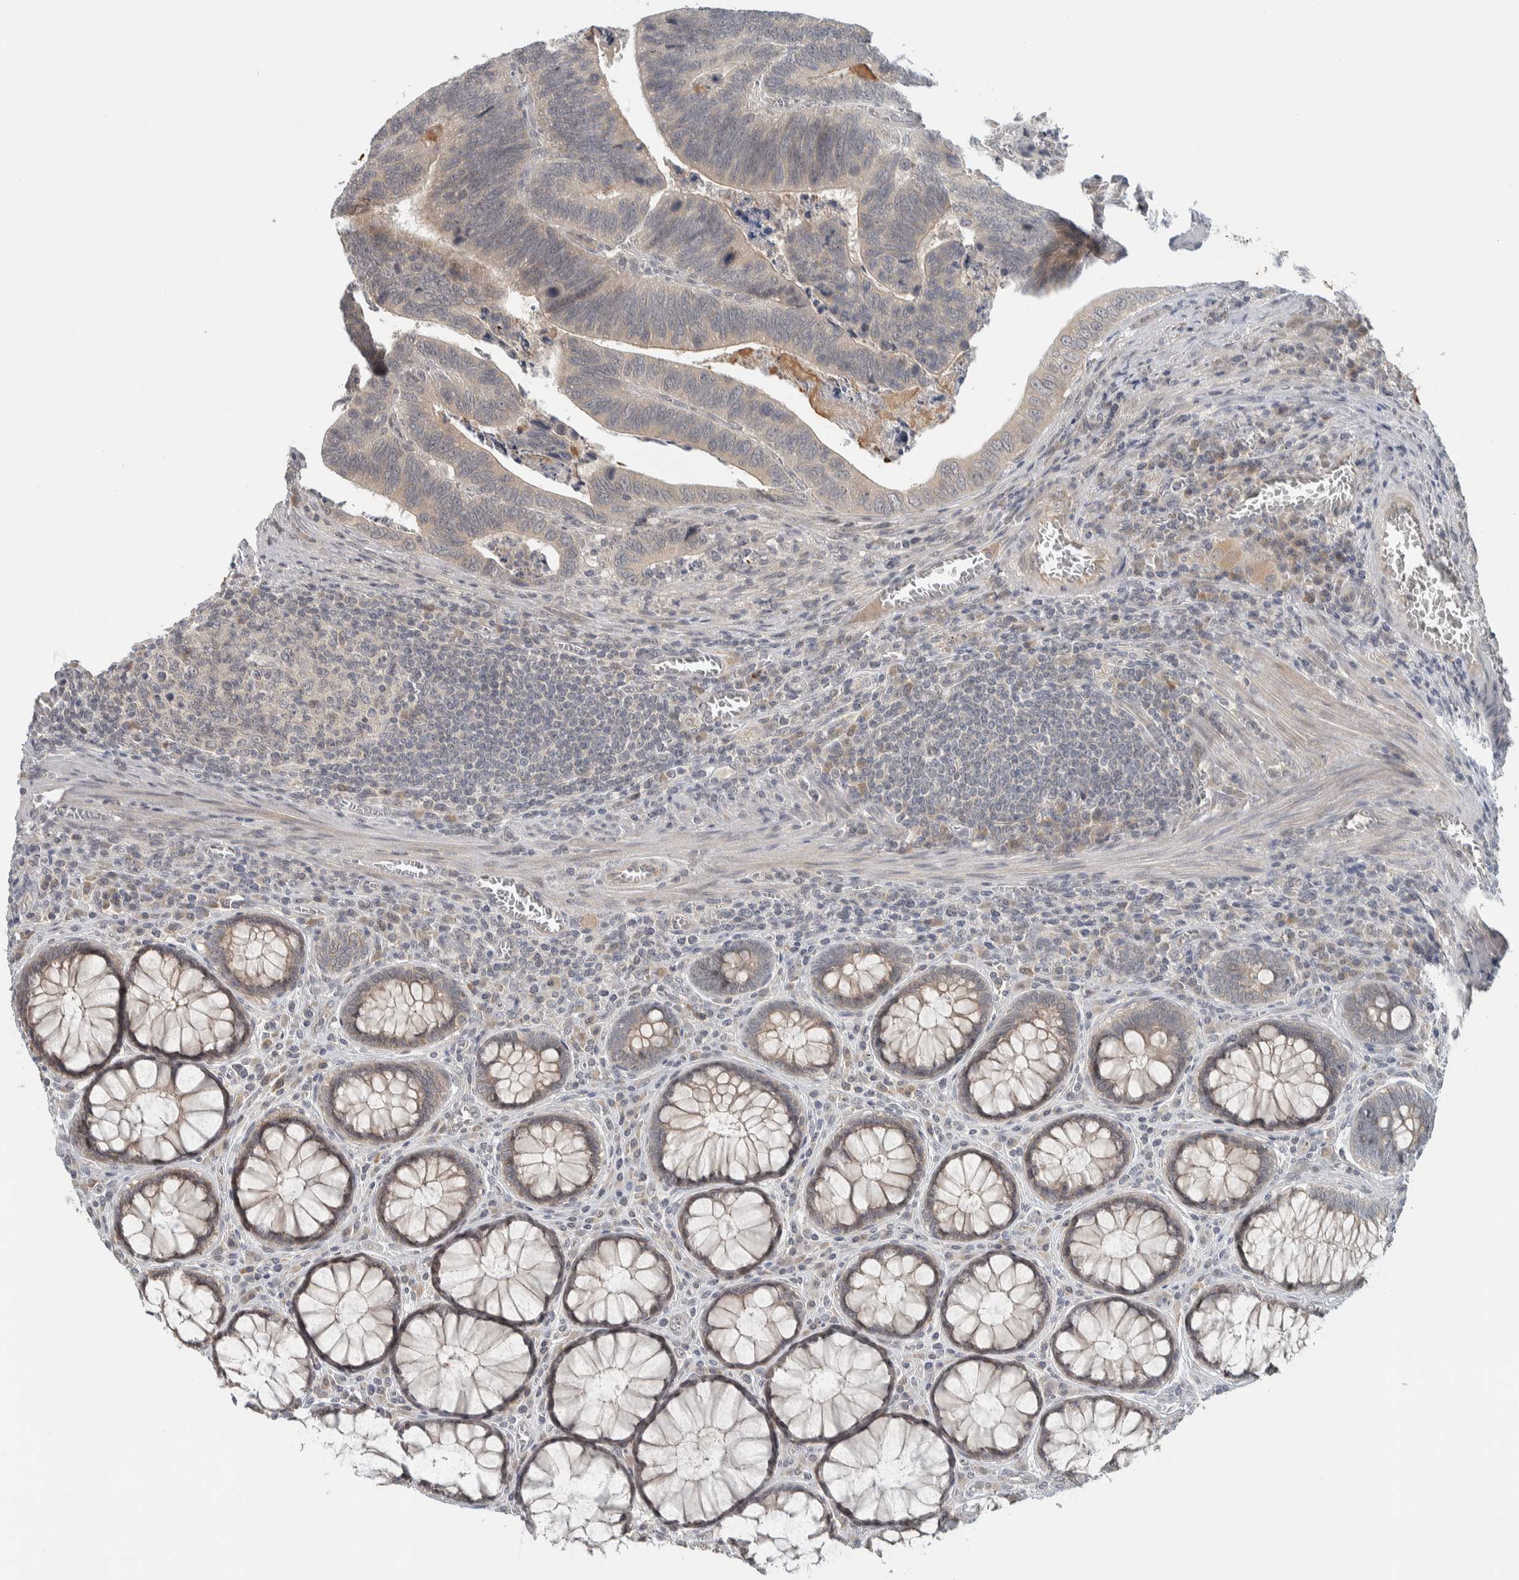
{"staining": {"intensity": "negative", "quantity": "none", "location": "none"}, "tissue": "colorectal cancer", "cell_type": "Tumor cells", "image_type": "cancer", "snomed": [{"axis": "morphology", "description": "Inflammation, NOS"}, {"axis": "morphology", "description": "Adenocarcinoma, NOS"}, {"axis": "topography", "description": "Colon"}], "caption": "Adenocarcinoma (colorectal) was stained to show a protein in brown. There is no significant positivity in tumor cells.", "gene": "AFP", "patient": {"sex": "male", "age": 72}}